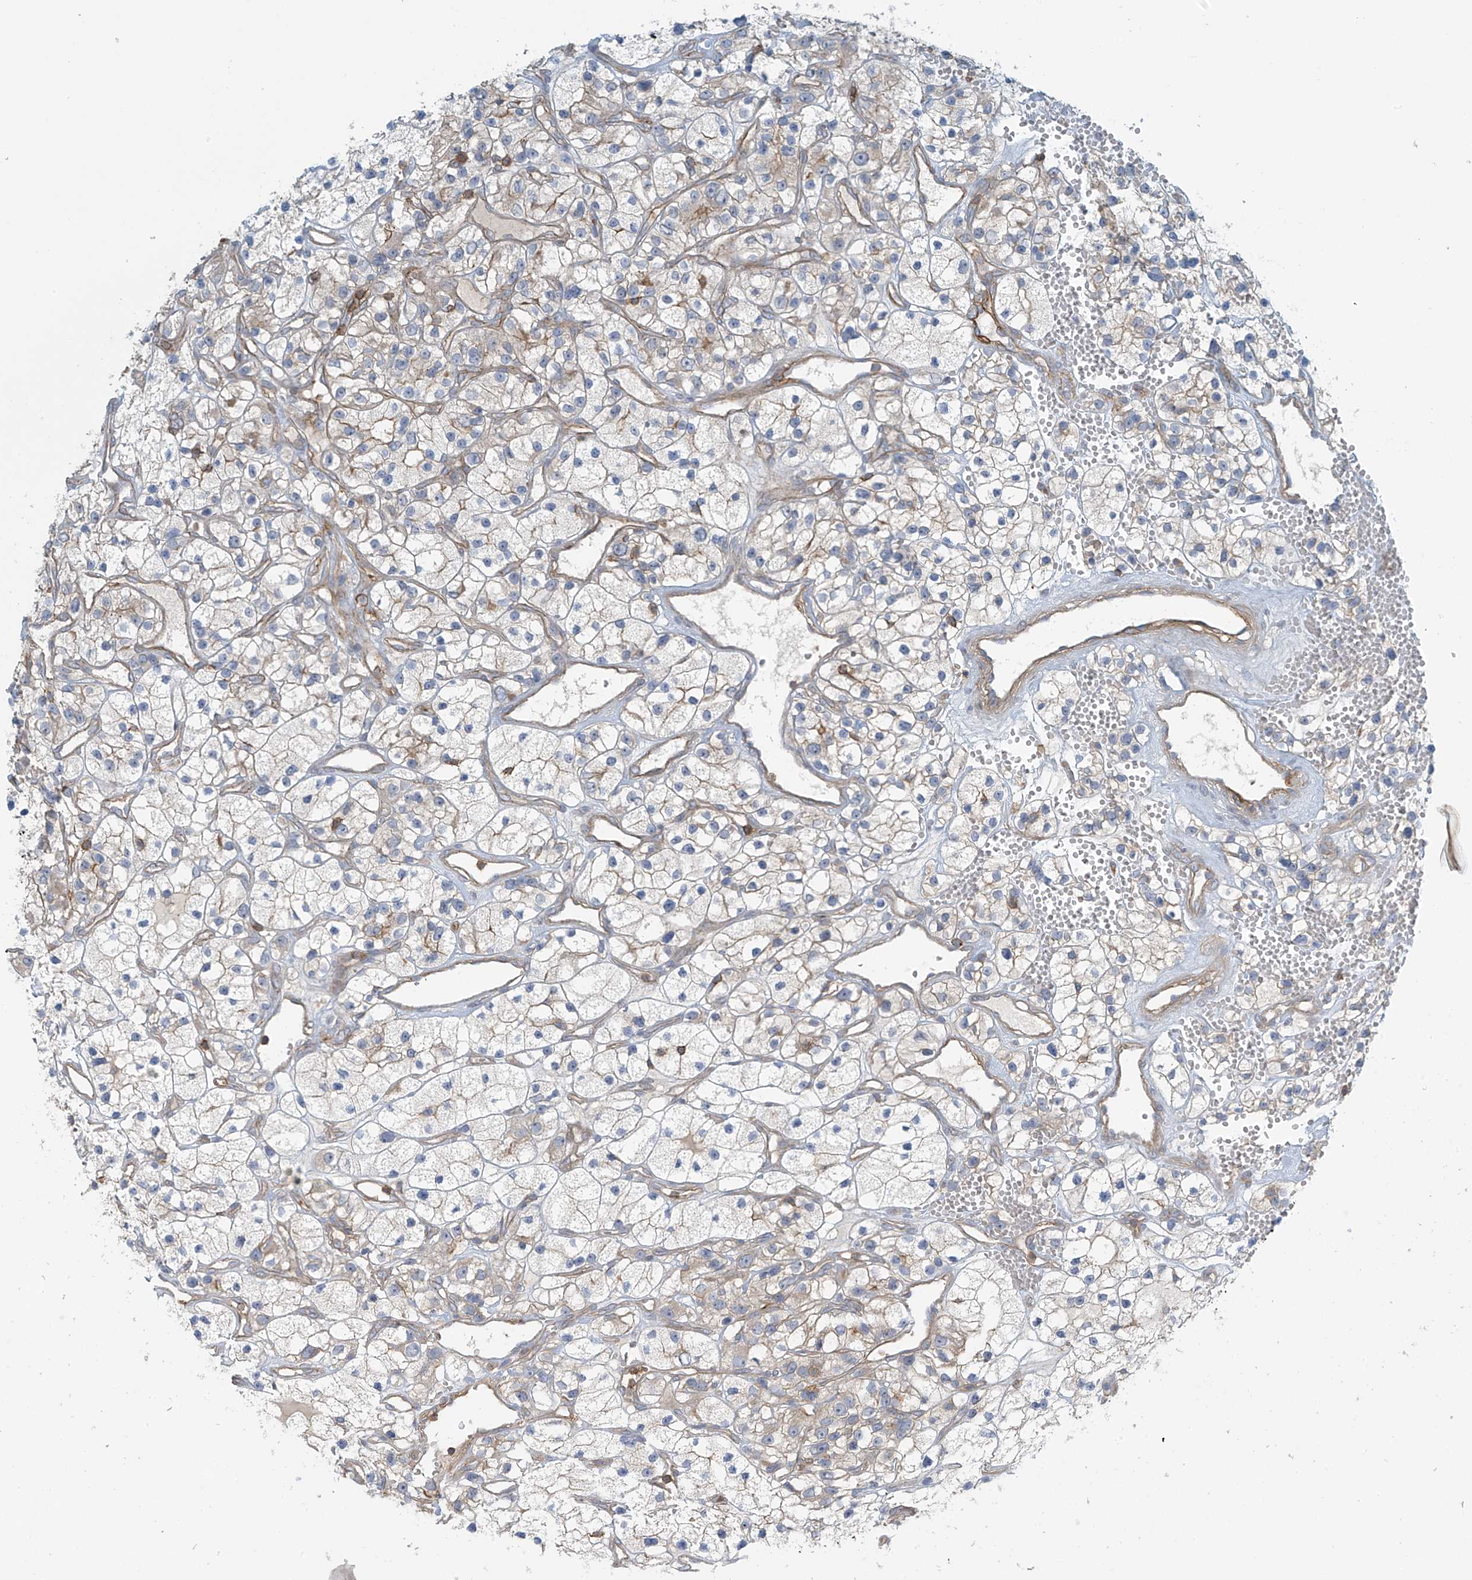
{"staining": {"intensity": "weak", "quantity": "<25%", "location": "cytoplasmic/membranous"}, "tissue": "renal cancer", "cell_type": "Tumor cells", "image_type": "cancer", "snomed": [{"axis": "morphology", "description": "Adenocarcinoma, NOS"}, {"axis": "topography", "description": "Kidney"}], "caption": "This is a image of immunohistochemistry (IHC) staining of renal adenocarcinoma, which shows no expression in tumor cells. Brightfield microscopy of immunohistochemistry stained with DAB (3,3'-diaminobenzidine) (brown) and hematoxylin (blue), captured at high magnification.", "gene": "SLC9A2", "patient": {"sex": "female", "age": 57}}